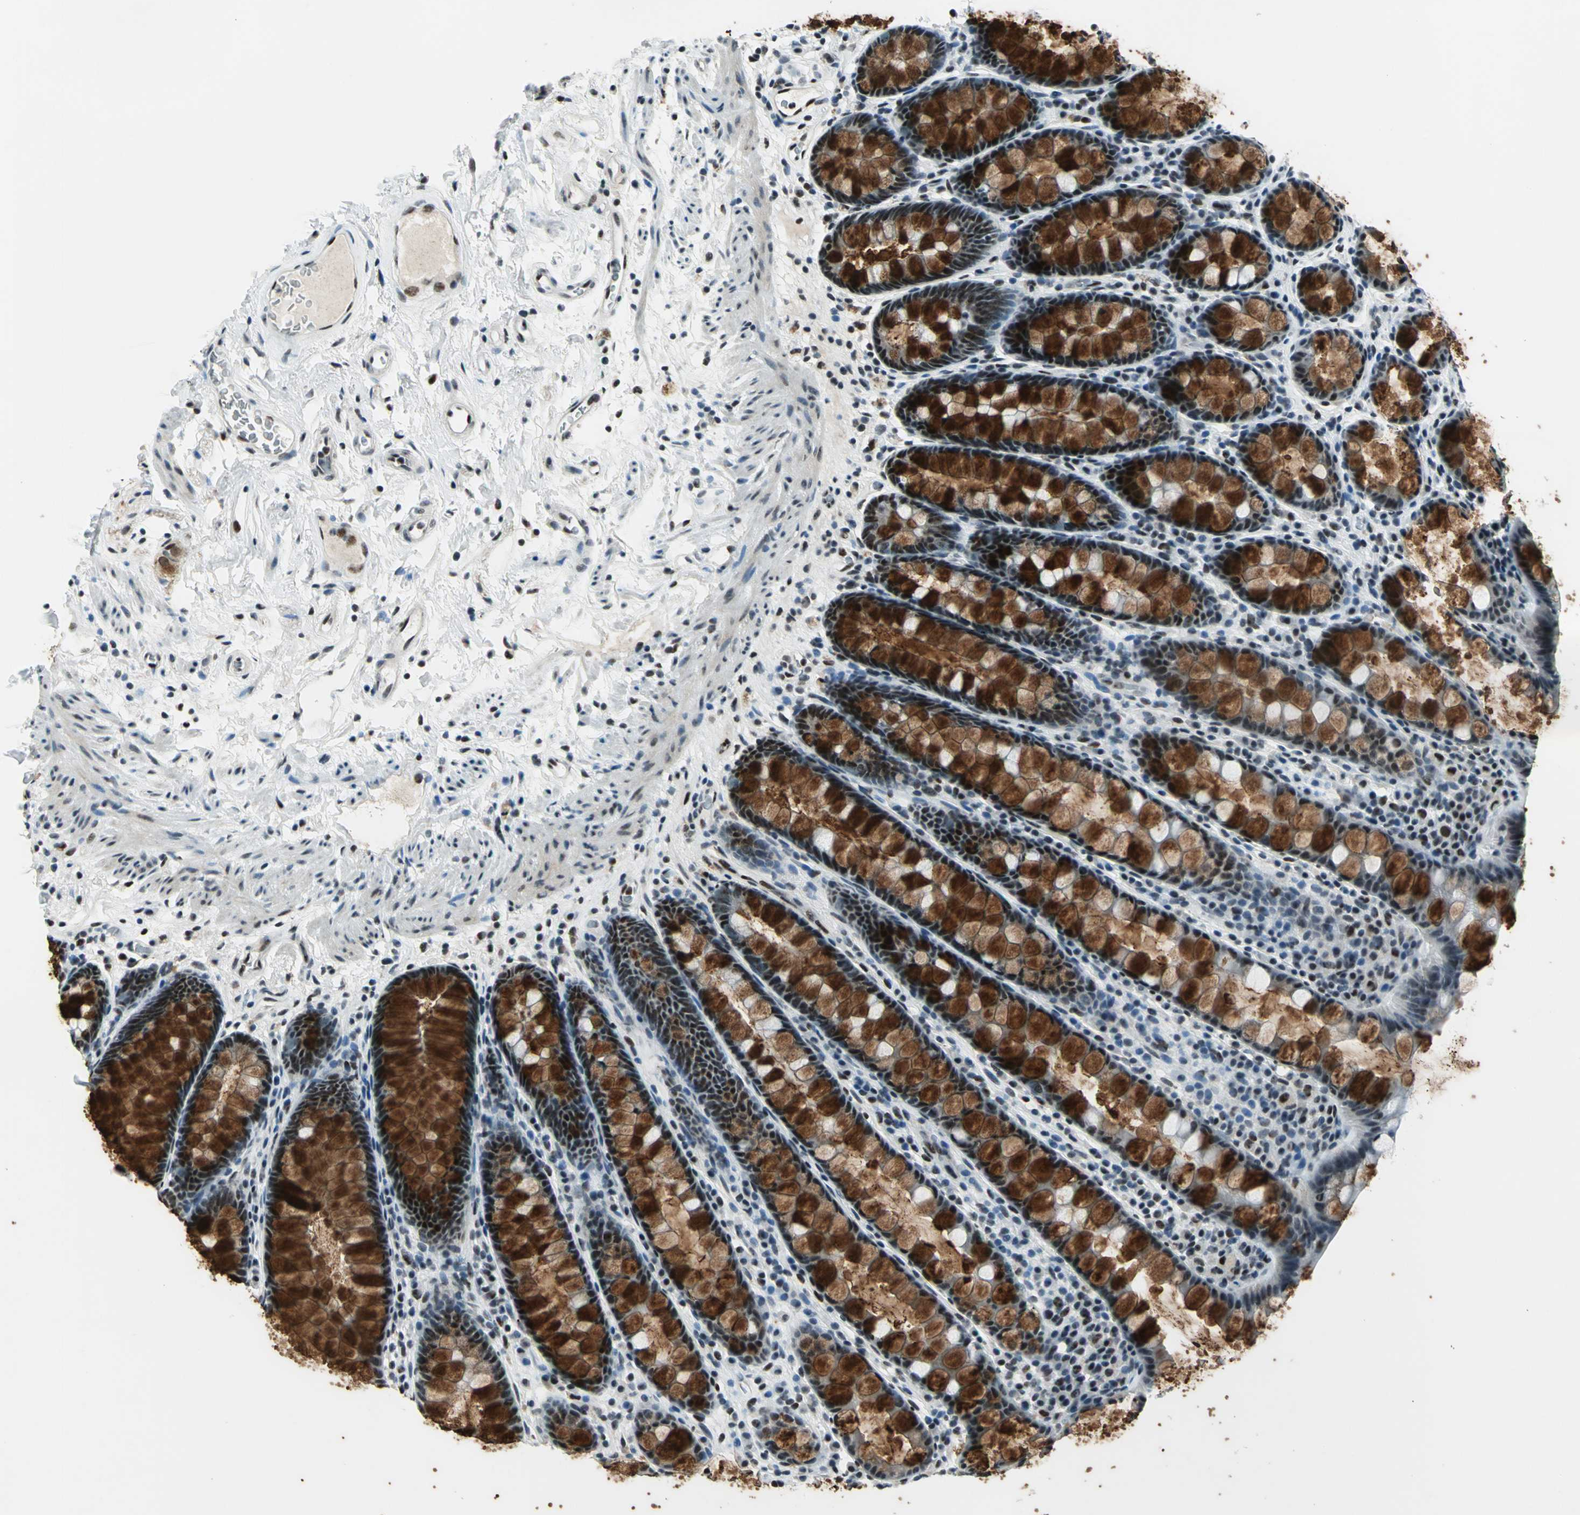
{"staining": {"intensity": "strong", "quantity": ">75%", "location": "cytoplasmic/membranous,nuclear"}, "tissue": "rectum", "cell_type": "Glandular cells", "image_type": "normal", "snomed": [{"axis": "morphology", "description": "Normal tissue, NOS"}, {"axis": "topography", "description": "Rectum"}], "caption": "A micrograph showing strong cytoplasmic/membranous,nuclear positivity in approximately >75% of glandular cells in normal rectum, as visualized by brown immunohistochemical staining.", "gene": "KAT6B", "patient": {"sex": "male", "age": 92}}